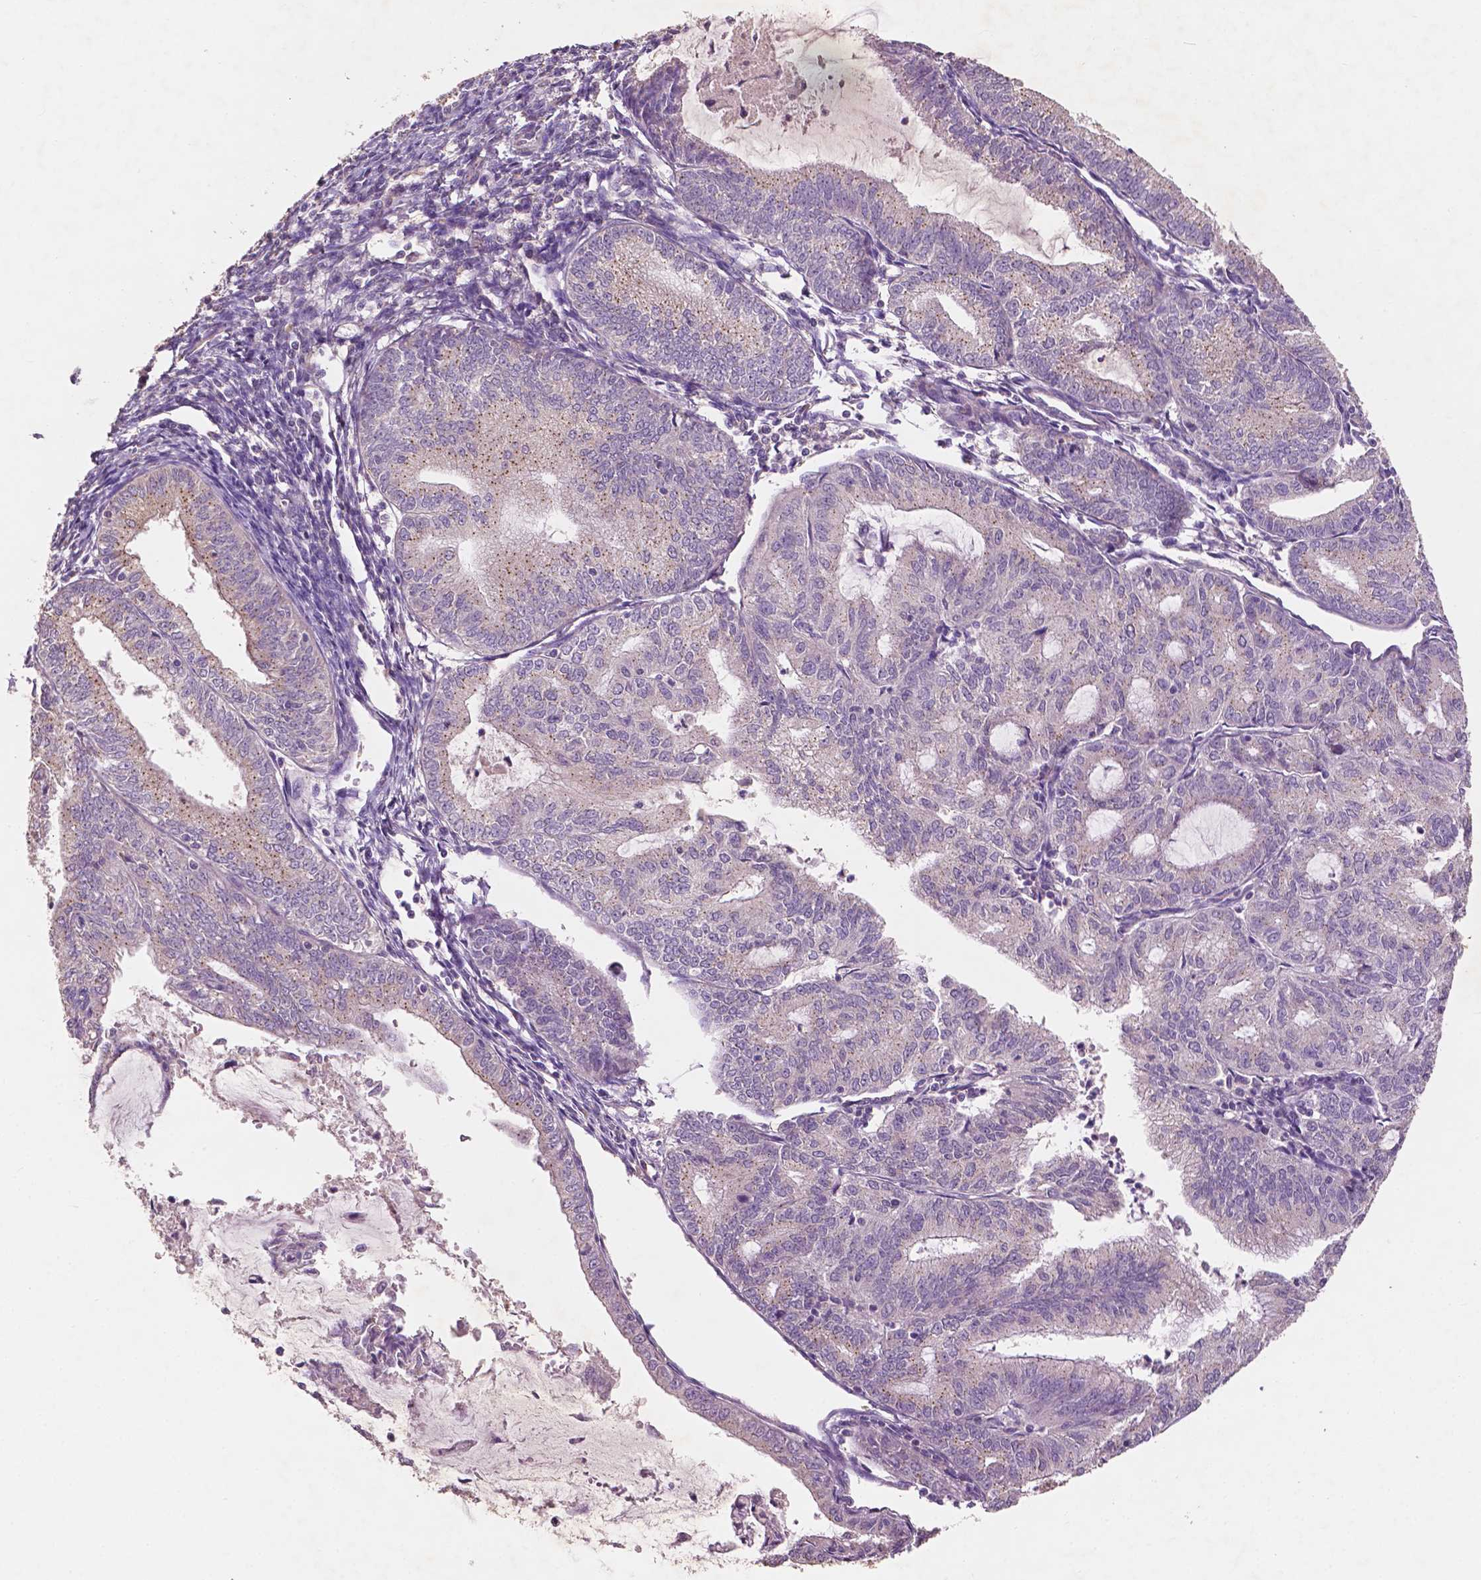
{"staining": {"intensity": "moderate", "quantity": "25%-75%", "location": "cytoplasmic/membranous"}, "tissue": "endometrial cancer", "cell_type": "Tumor cells", "image_type": "cancer", "snomed": [{"axis": "morphology", "description": "Adenocarcinoma, NOS"}, {"axis": "topography", "description": "Endometrium"}], "caption": "About 25%-75% of tumor cells in human endometrial adenocarcinoma display moderate cytoplasmic/membranous protein expression as visualized by brown immunohistochemical staining.", "gene": "CHPT1", "patient": {"sex": "female", "age": 70}}